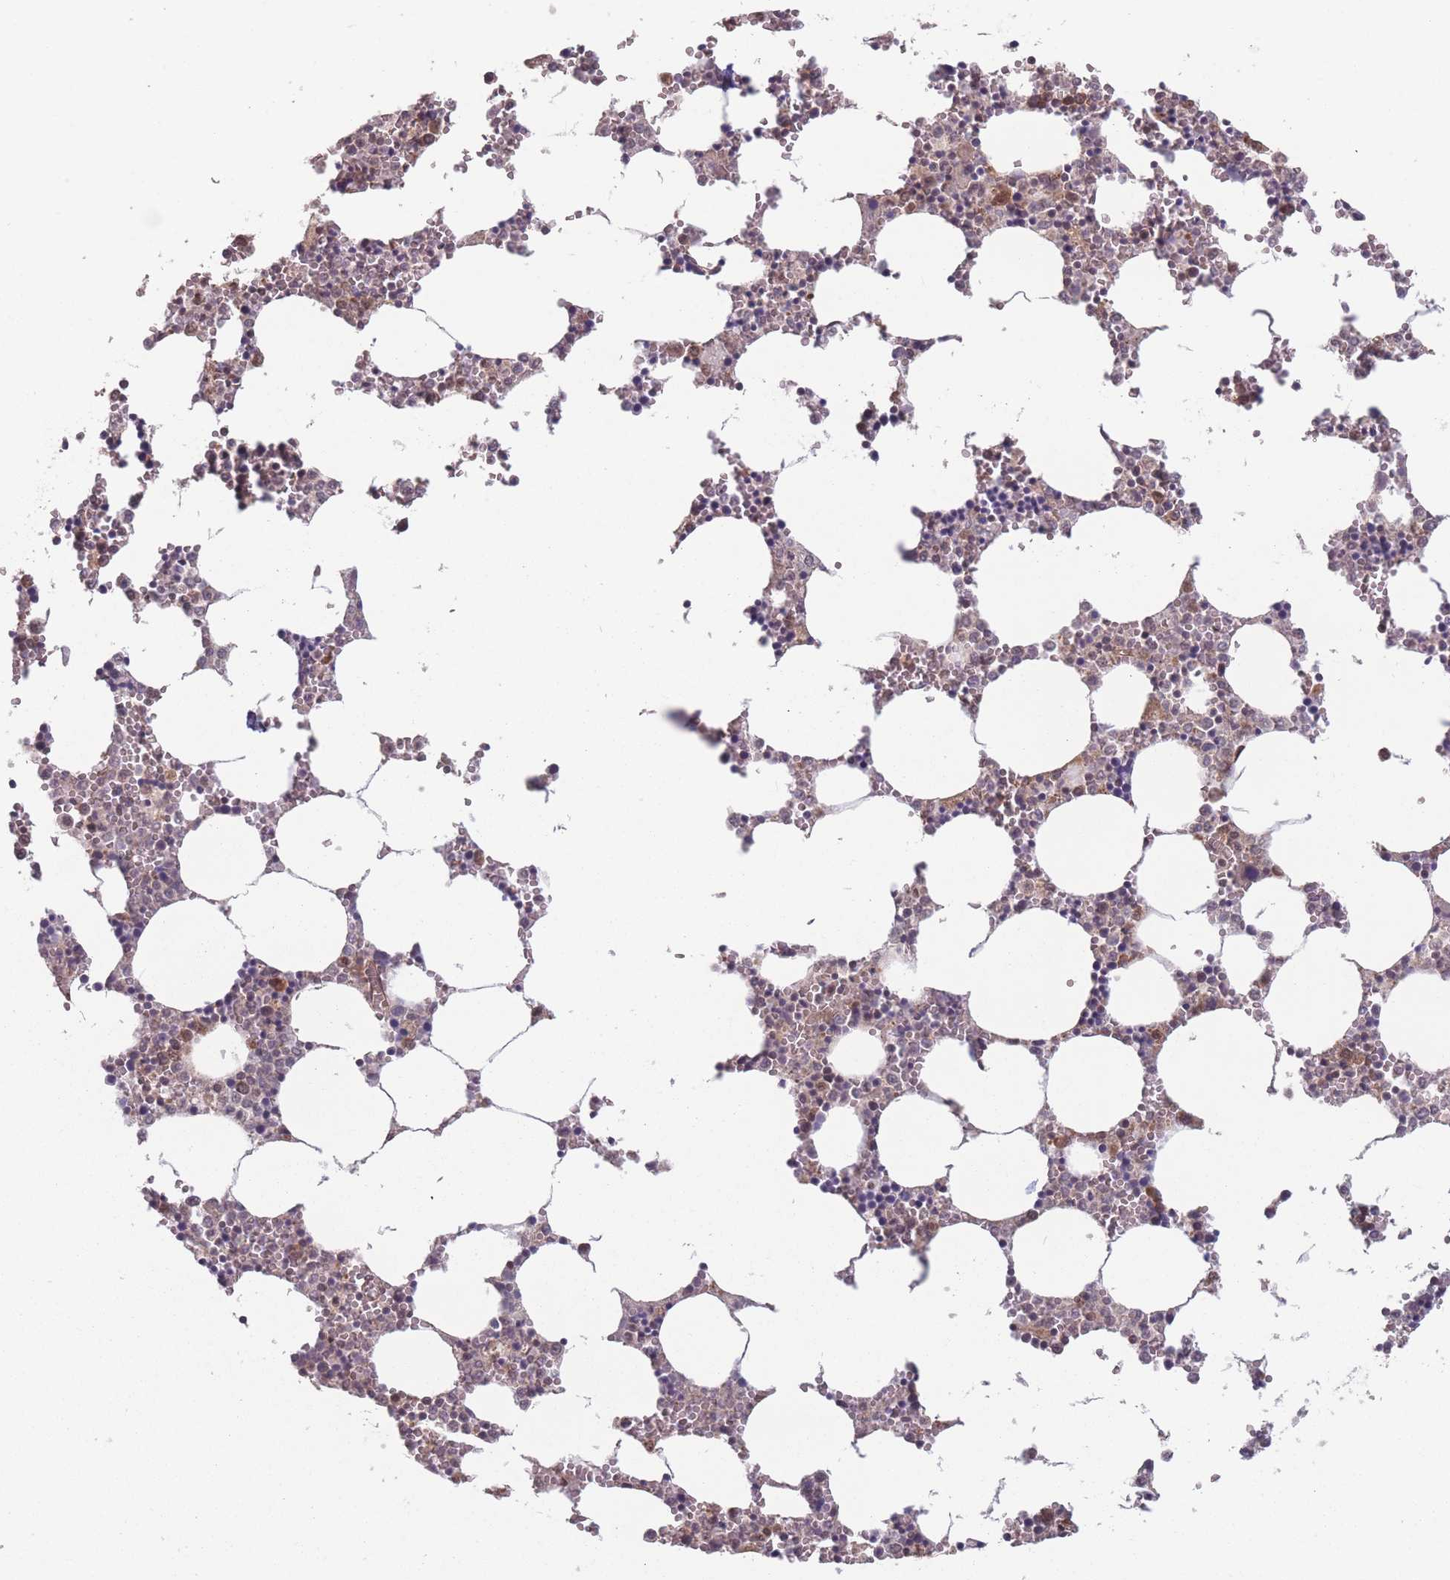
{"staining": {"intensity": "moderate", "quantity": "<25%", "location": "cytoplasmic/membranous"}, "tissue": "bone marrow", "cell_type": "Hematopoietic cells", "image_type": "normal", "snomed": [{"axis": "morphology", "description": "Normal tissue, NOS"}, {"axis": "topography", "description": "Bone marrow"}], "caption": "DAB (3,3'-diaminobenzidine) immunohistochemical staining of unremarkable bone marrow exhibits moderate cytoplasmic/membranous protein staining in approximately <25% of hematopoietic cells.", "gene": "RPS18", "patient": {"sex": "female", "age": 64}}